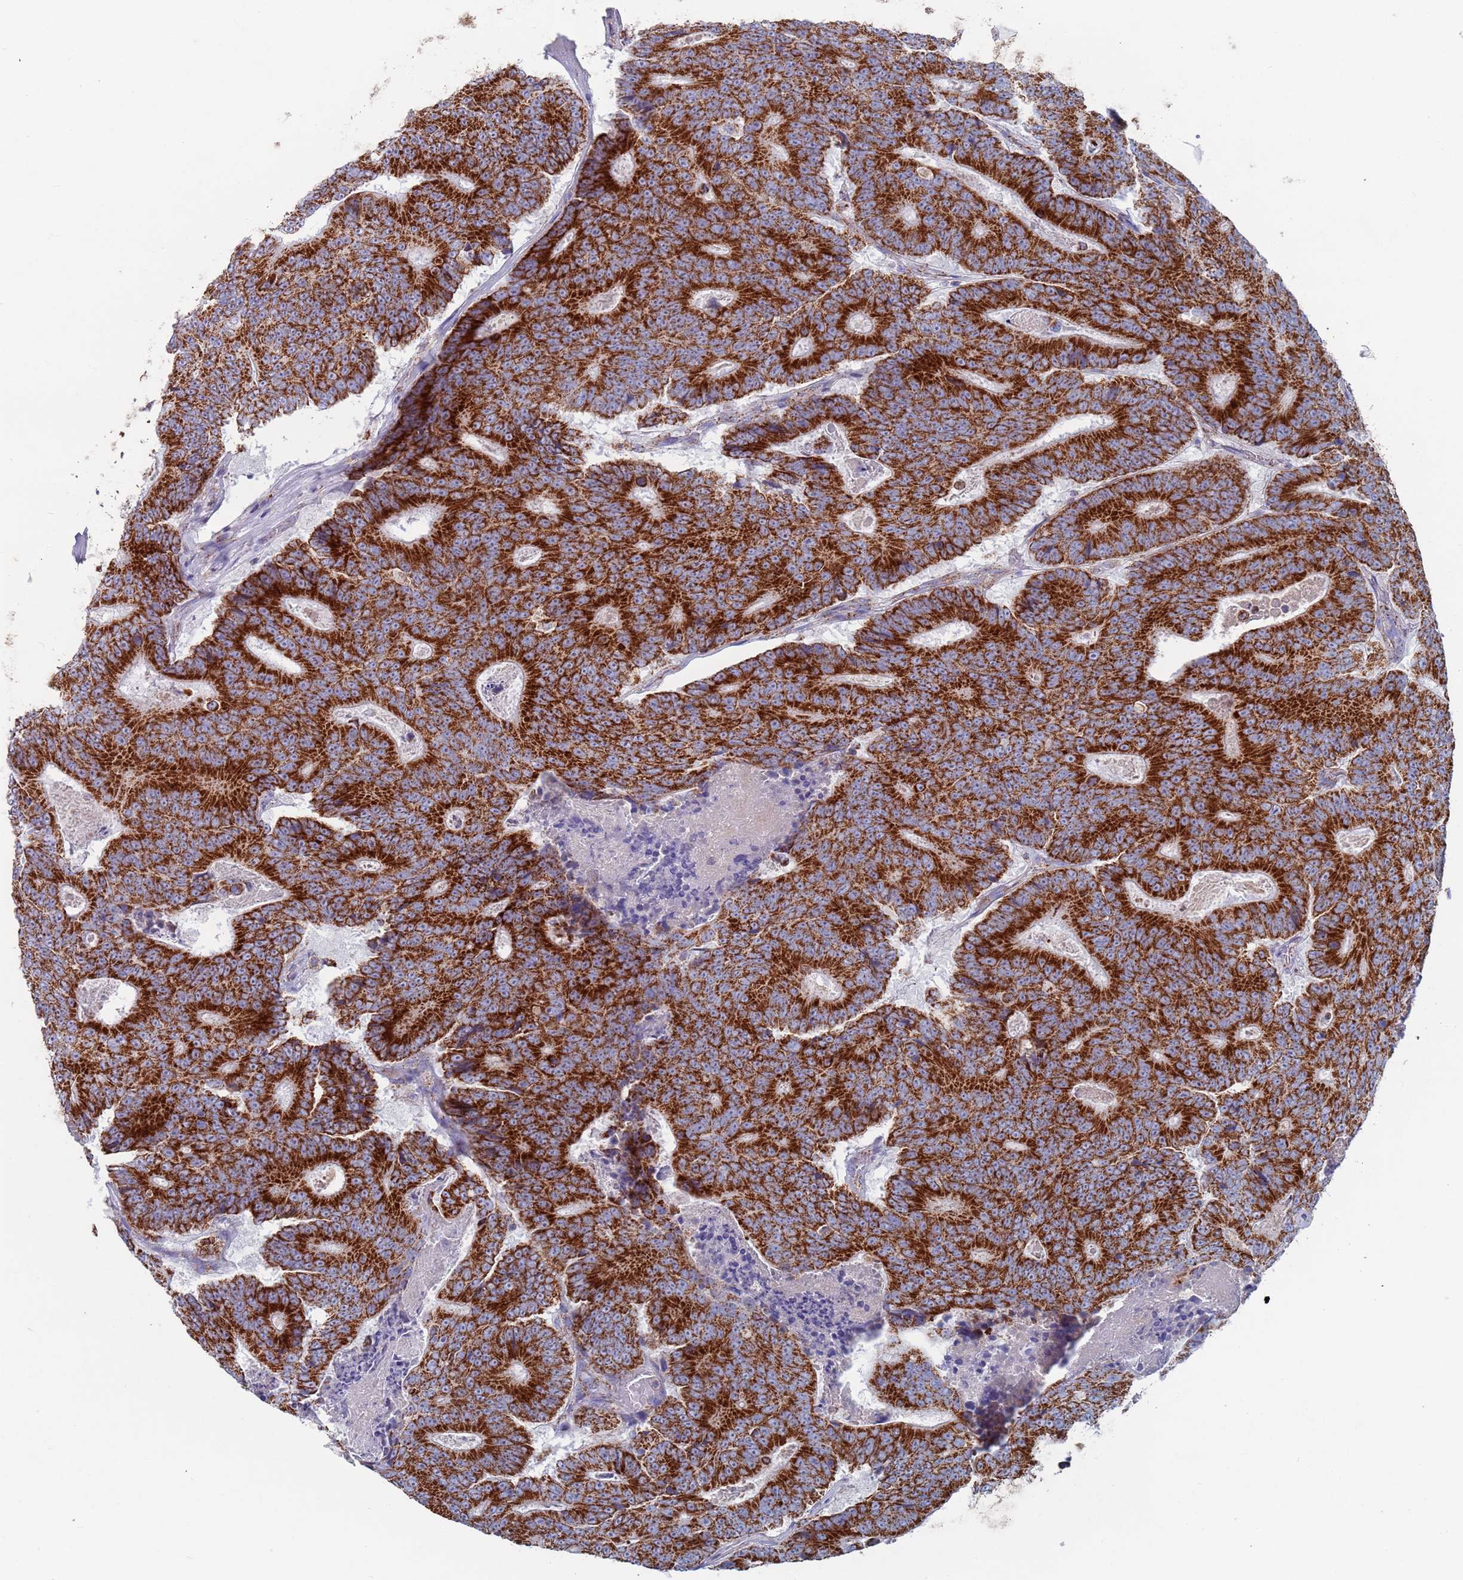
{"staining": {"intensity": "strong", "quantity": ">75%", "location": "cytoplasmic/membranous"}, "tissue": "colorectal cancer", "cell_type": "Tumor cells", "image_type": "cancer", "snomed": [{"axis": "morphology", "description": "Adenocarcinoma, NOS"}, {"axis": "topography", "description": "Colon"}], "caption": "IHC photomicrograph of adenocarcinoma (colorectal) stained for a protein (brown), which shows high levels of strong cytoplasmic/membranous positivity in approximately >75% of tumor cells.", "gene": "MRPL22", "patient": {"sex": "male", "age": 83}}